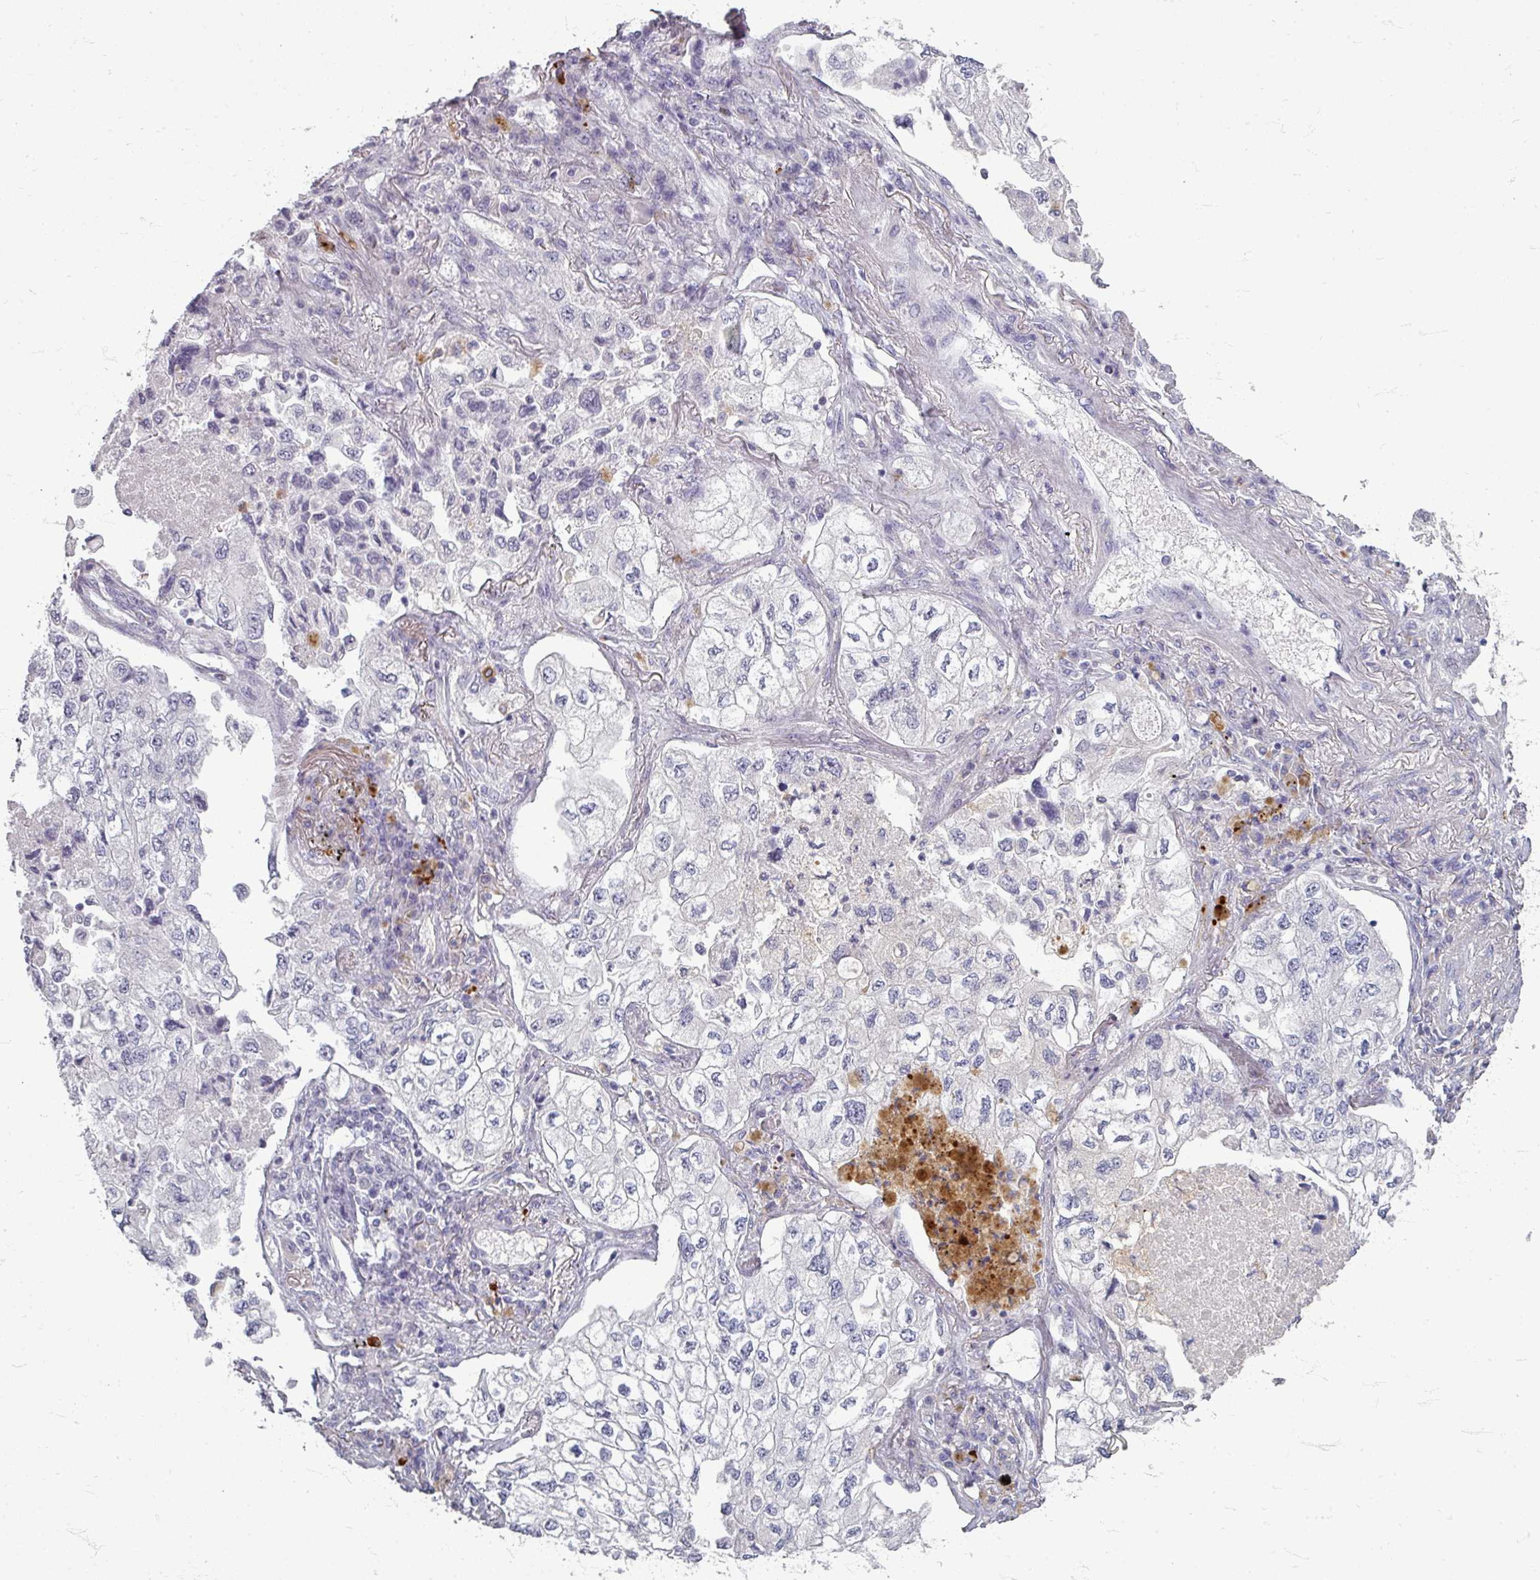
{"staining": {"intensity": "negative", "quantity": "none", "location": "none"}, "tissue": "lung cancer", "cell_type": "Tumor cells", "image_type": "cancer", "snomed": [{"axis": "morphology", "description": "Adenocarcinoma, NOS"}, {"axis": "topography", "description": "Lung"}], "caption": "IHC of lung cancer reveals no positivity in tumor cells.", "gene": "ZNF878", "patient": {"sex": "male", "age": 63}}